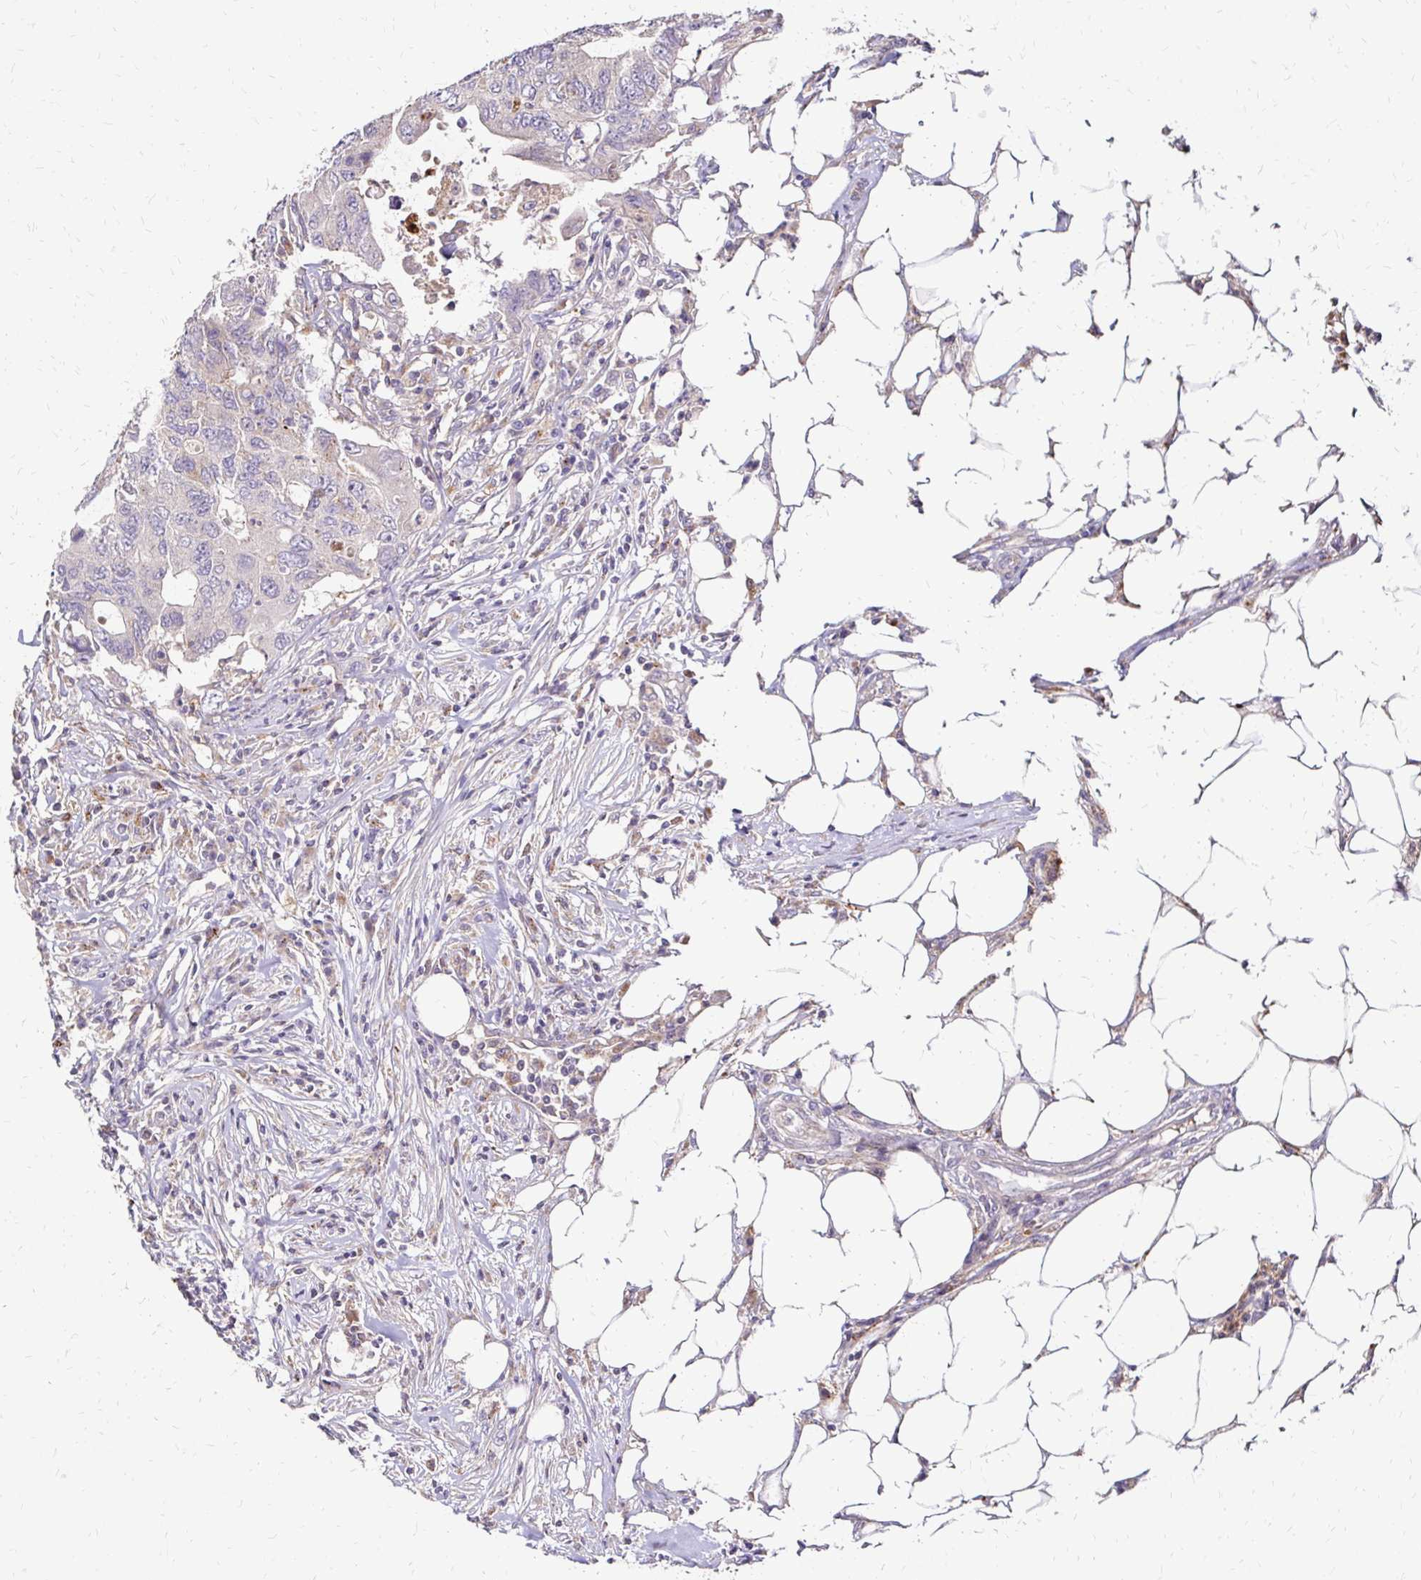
{"staining": {"intensity": "negative", "quantity": "none", "location": "none"}, "tissue": "colorectal cancer", "cell_type": "Tumor cells", "image_type": "cancer", "snomed": [{"axis": "morphology", "description": "Adenocarcinoma, NOS"}, {"axis": "topography", "description": "Colon"}], "caption": "Colorectal adenocarcinoma was stained to show a protein in brown. There is no significant staining in tumor cells. (Brightfield microscopy of DAB (3,3'-diaminobenzidine) immunohistochemistry at high magnification).", "gene": "IDUA", "patient": {"sex": "male", "age": 71}}